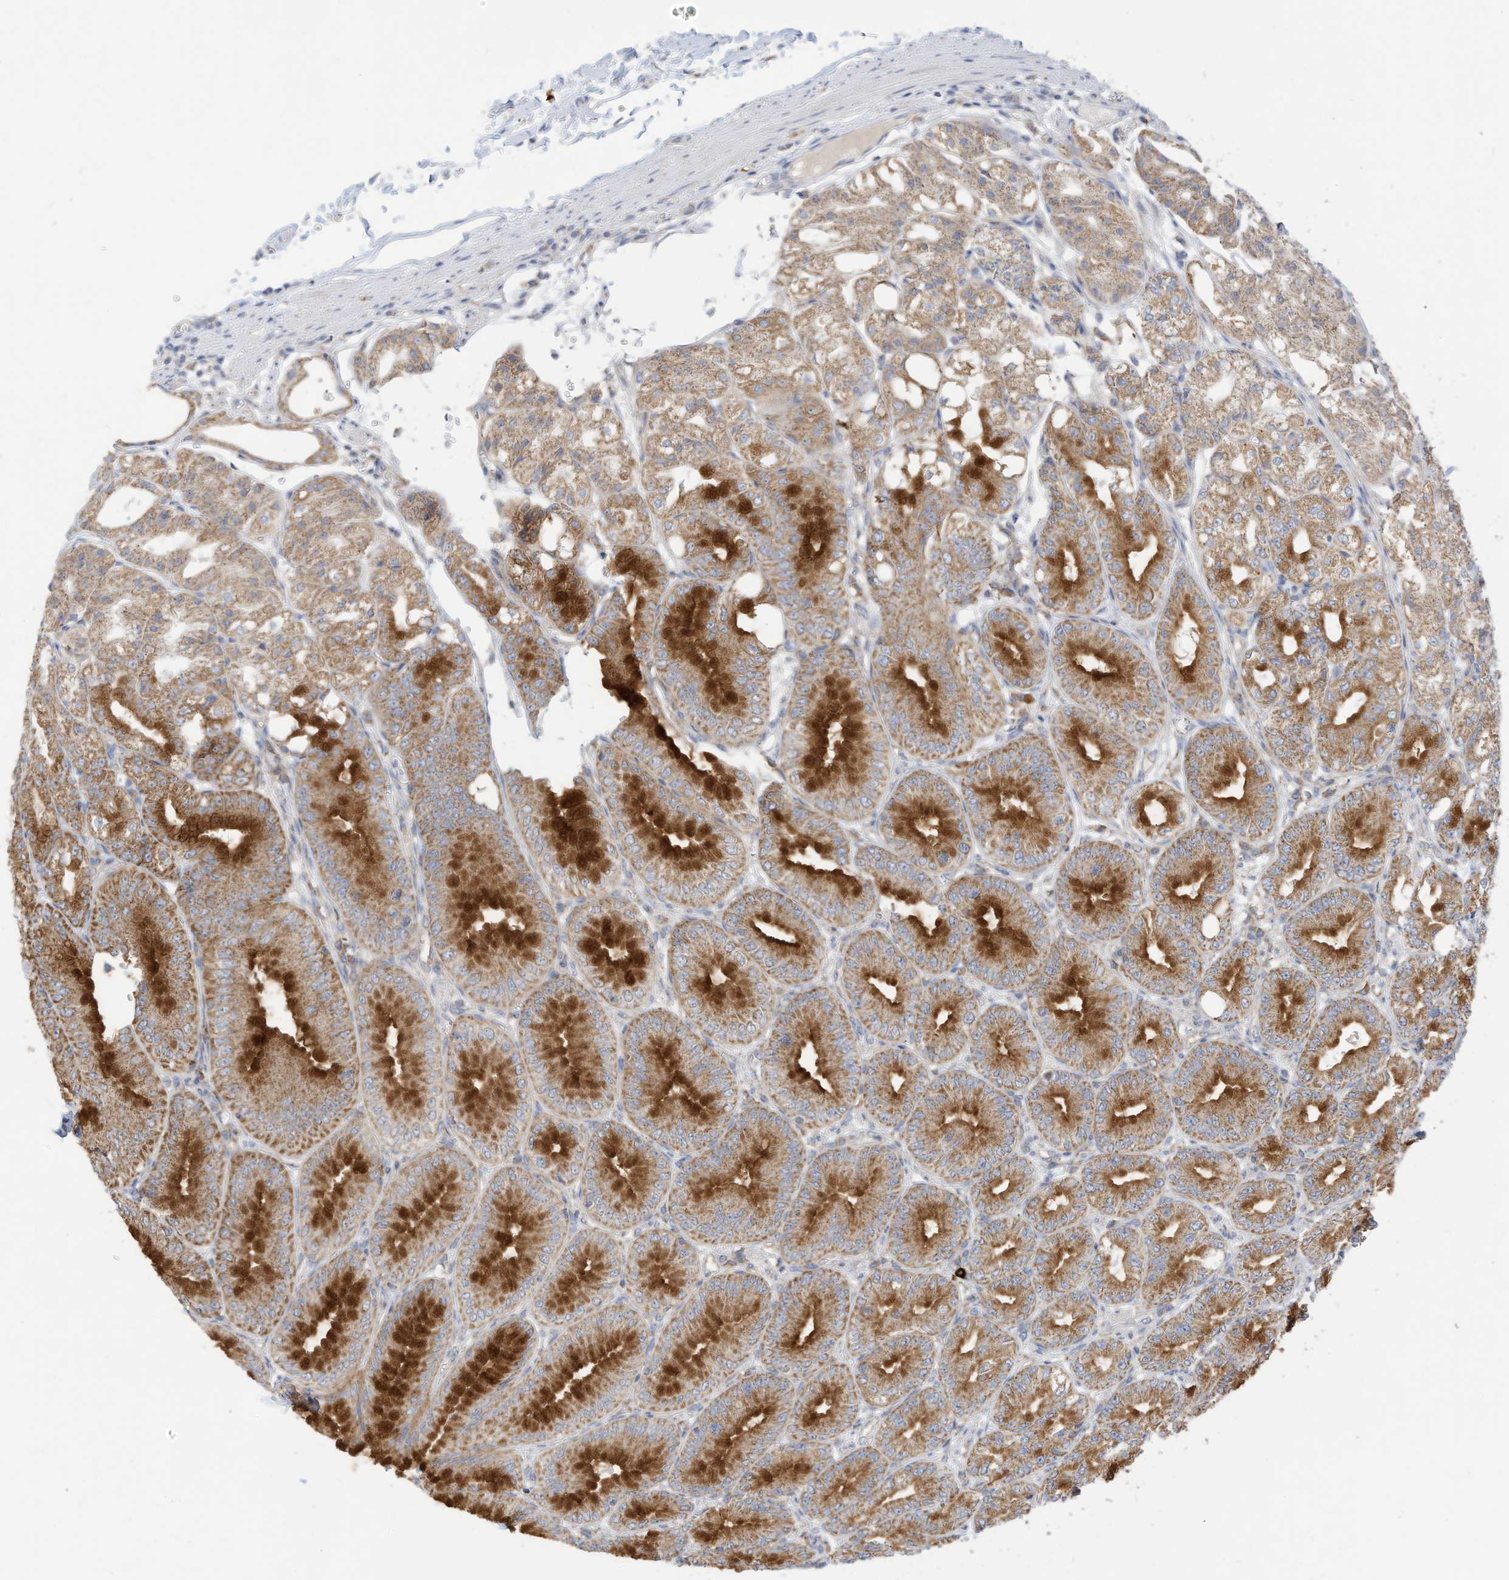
{"staining": {"intensity": "strong", "quantity": ">75%", "location": "cytoplasmic/membranous"}, "tissue": "stomach", "cell_type": "Glandular cells", "image_type": "normal", "snomed": [{"axis": "morphology", "description": "Normal tissue, NOS"}, {"axis": "topography", "description": "Stomach, lower"}], "caption": "Immunohistochemistry (DAB) staining of normal human stomach exhibits strong cytoplasmic/membranous protein staining in approximately >75% of glandular cells.", "gene": "RHOH", "patient": {"sex": "male", "age": 71}}